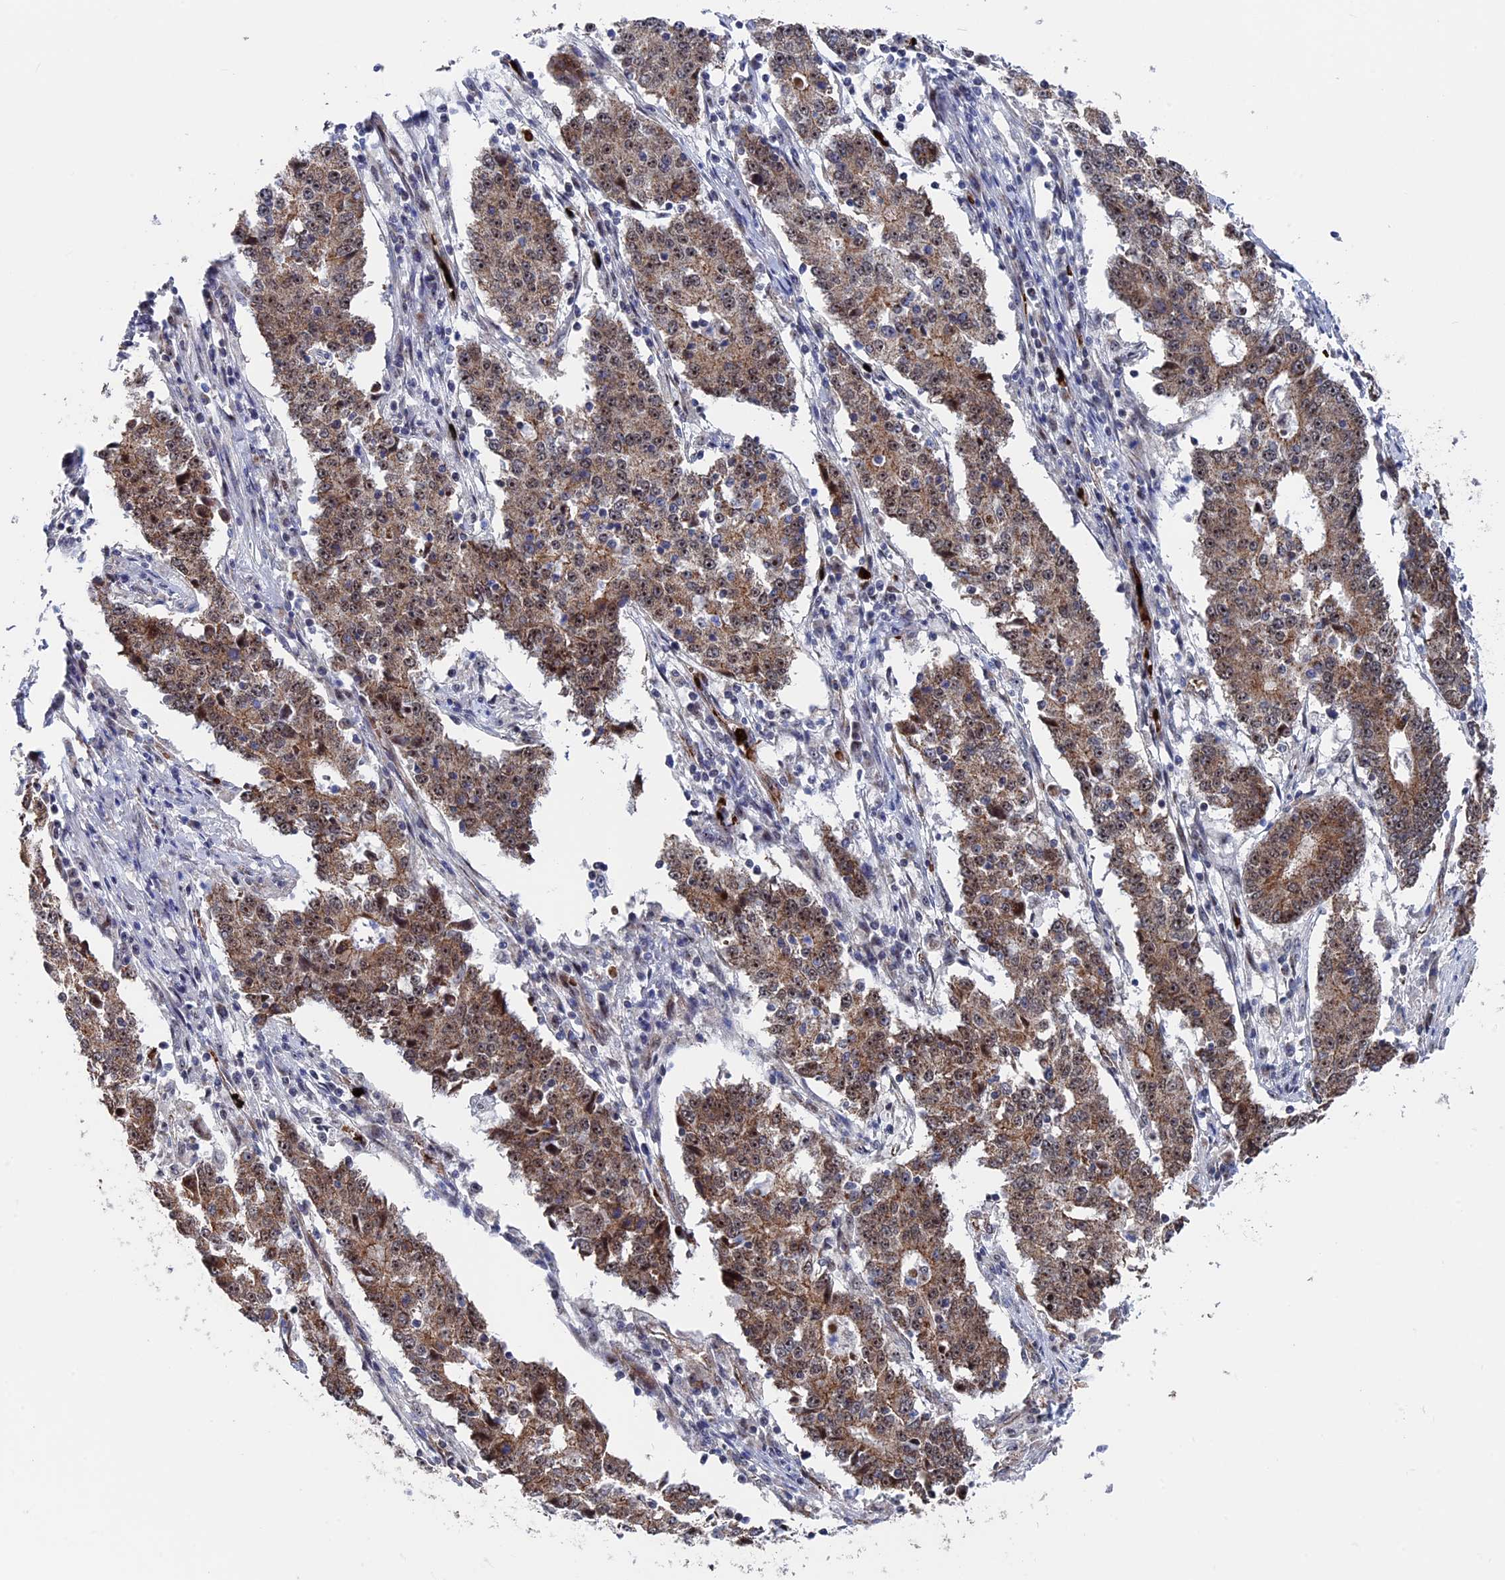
{"staining": {"intensity": "moderate", "quantity": ">75%", "location": "cytoplasmic/membranous,nuclear"}, "tissue": "stomach cancer", "cell_type": "Tumor cells", "image_type": "cancer", "snomed": [{"axis": "morphology", "description": "Adenocarcinoma, NOS"}, {"axis": "topography", "description": "Stomach"}], "caption": "DAB (3,3'-diaminobenzidine) immunohistochemical staining of human stomach adenocarcinoma displays moderate cytoplasmic/membranous and nuclear protein expression in about >75% of tumor cells.", "gene": "EXOSC9", "patient": {"sex": "male", "age": 59}}